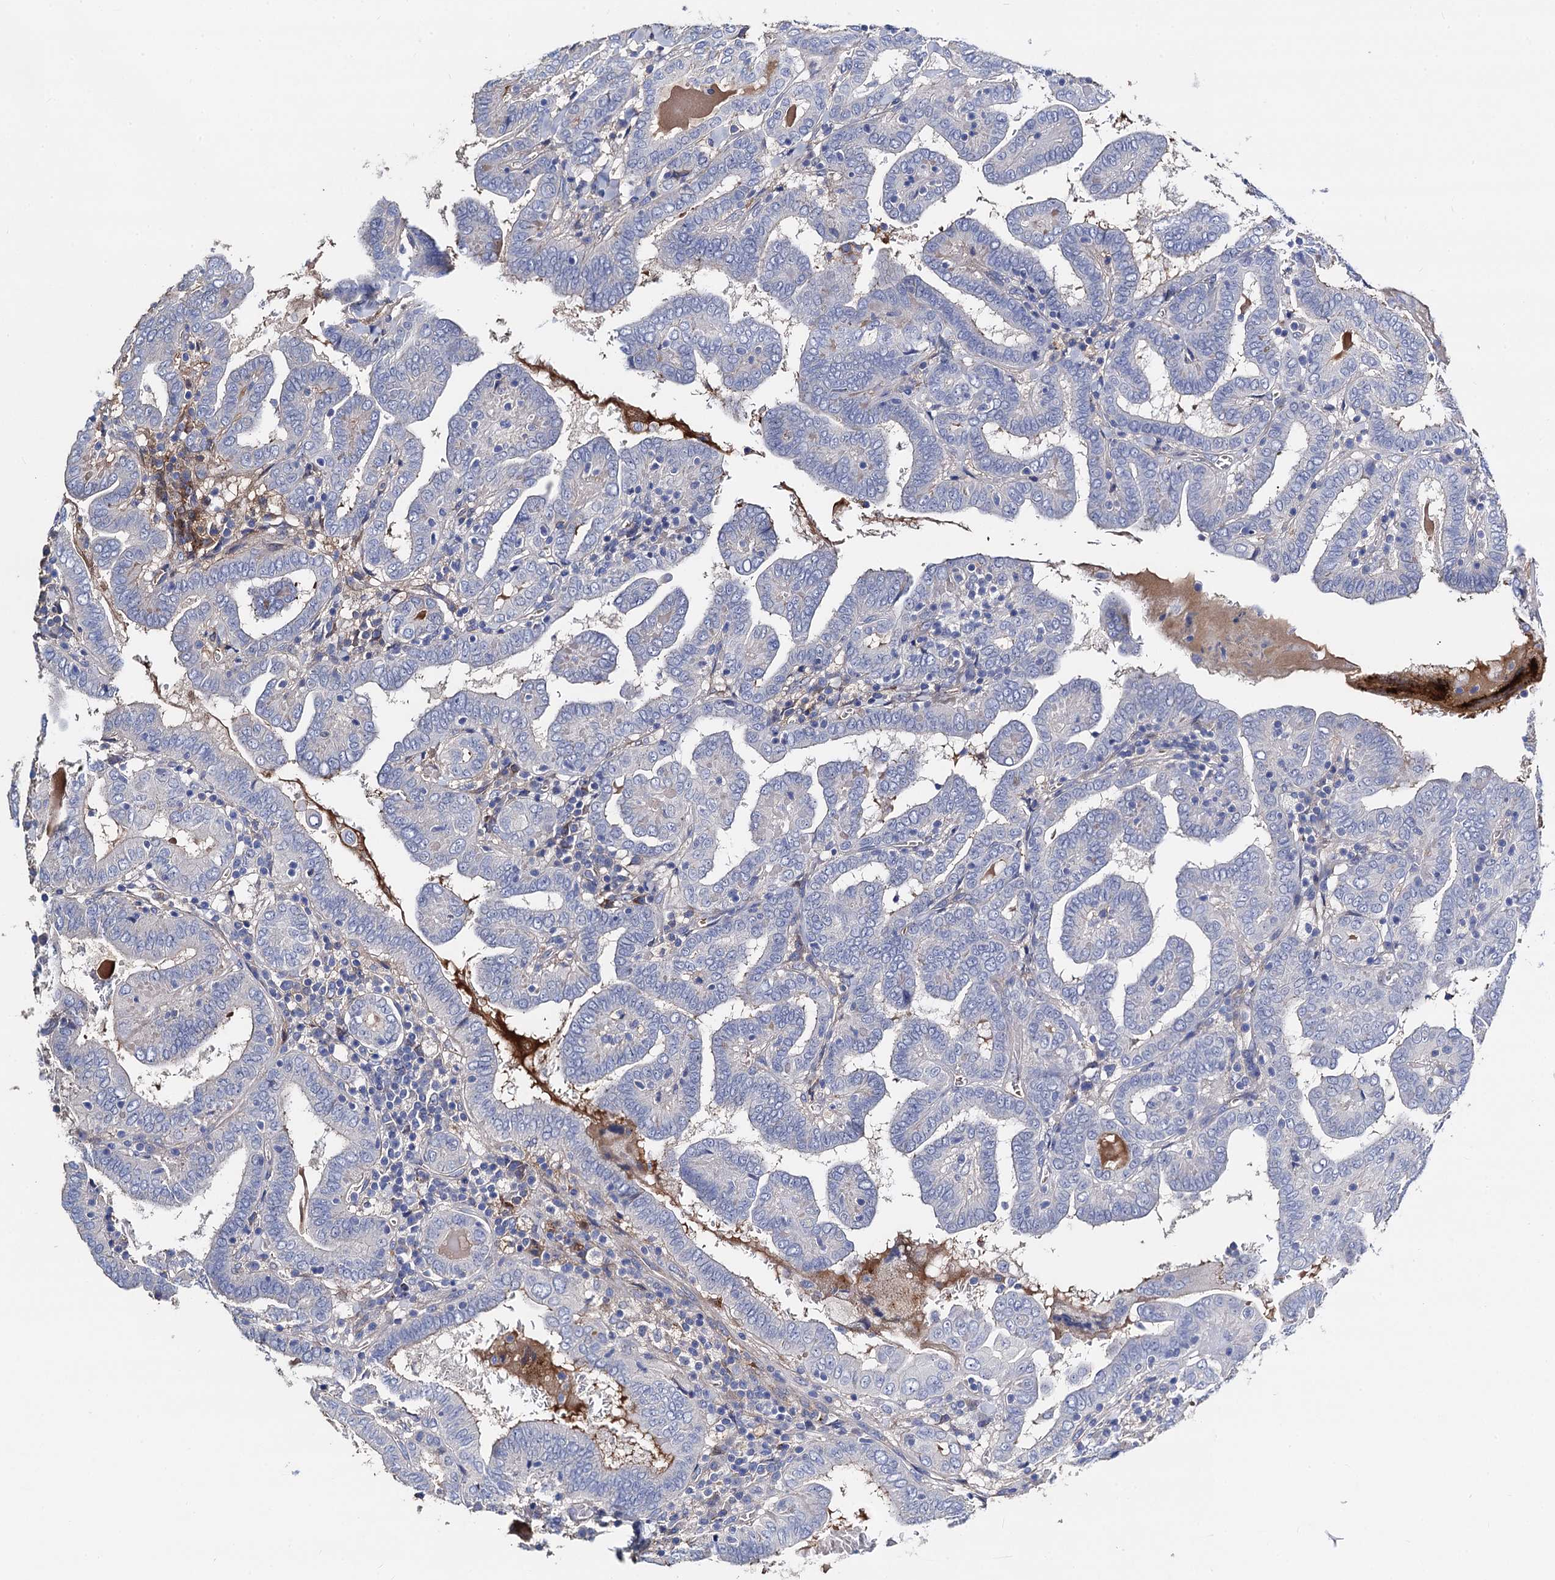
{"staining": {"intensity": "negative", "quantity": "none", "location": "none"}, "tissue": "thyroid cancer", "cell_type": "Tumor cells", "image_type": "cancer", "snomed": [{"axis": "morphology", "description": "Papillary adenocarcinoma, NOS"}, {"axis": "topography", "description": "Thyroid gland"}], "caption": "Thyroid cancer (papillary adenocarcinoma) stained for a protein using immunohistochemistry (IHC) demonstrates no staining tumor cells.", "gene": "FREM3", "patient": {"sex": "female", "age": 72}}